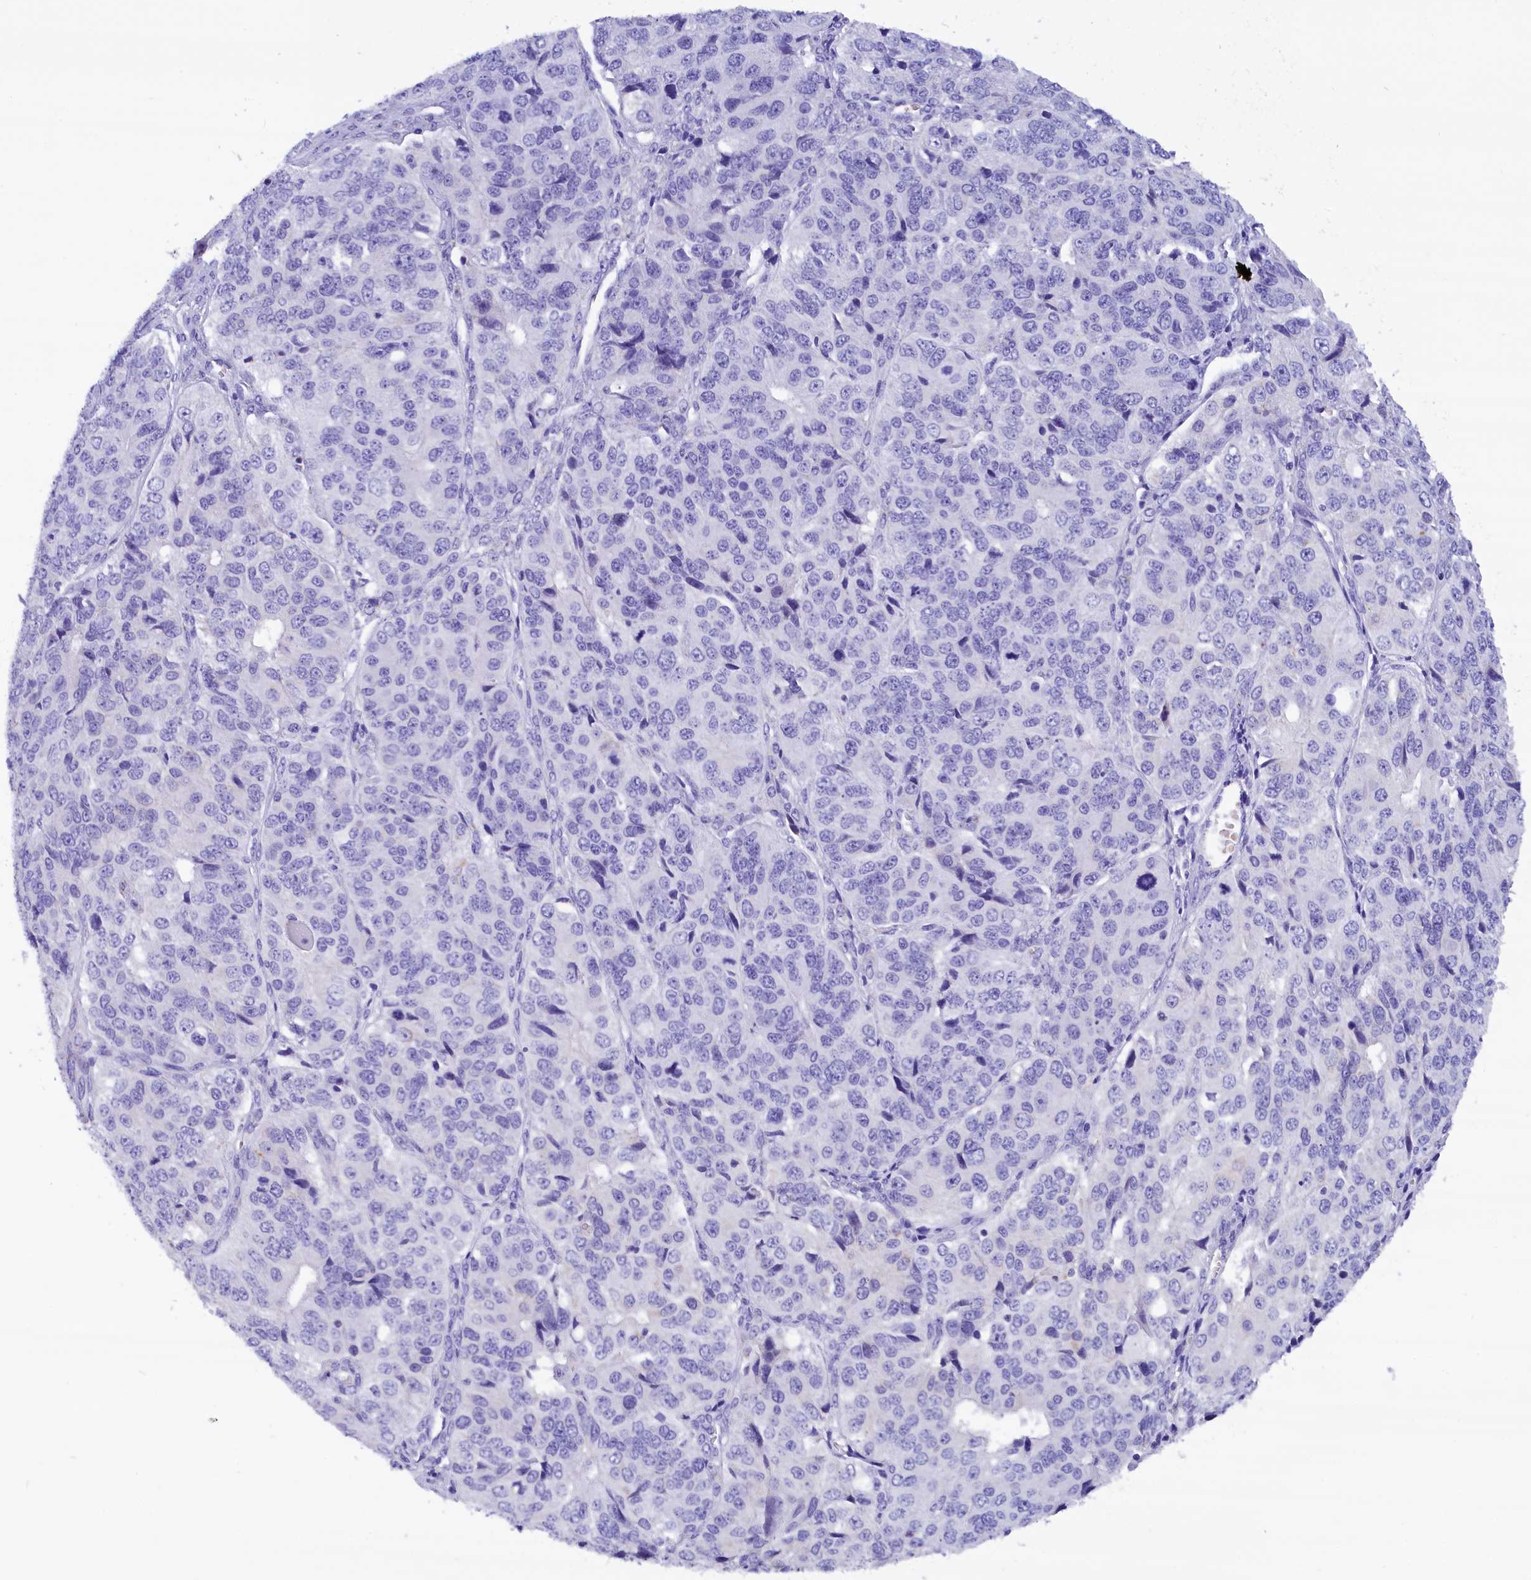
{"staining": {"intensity": "negative", "quantity": "none", "location": "none"}, "tissue": "ovarian cancer", "cell_type": "Tumor cells", "image_type": "cancer", "snomed": [{"axis": "morphology", "description": "Carcinoma, endometroid"}, {"axis": "topography", "description": "Ovary"}], "caption": "IHC photomicrograph of neoplastic tissue: ovarian endometroid carcinoma stained with DAB exhibits no significant protein staining in tumor cells.", "gene": "ABAT", "patient": {"sex": "female", "age": 51}}